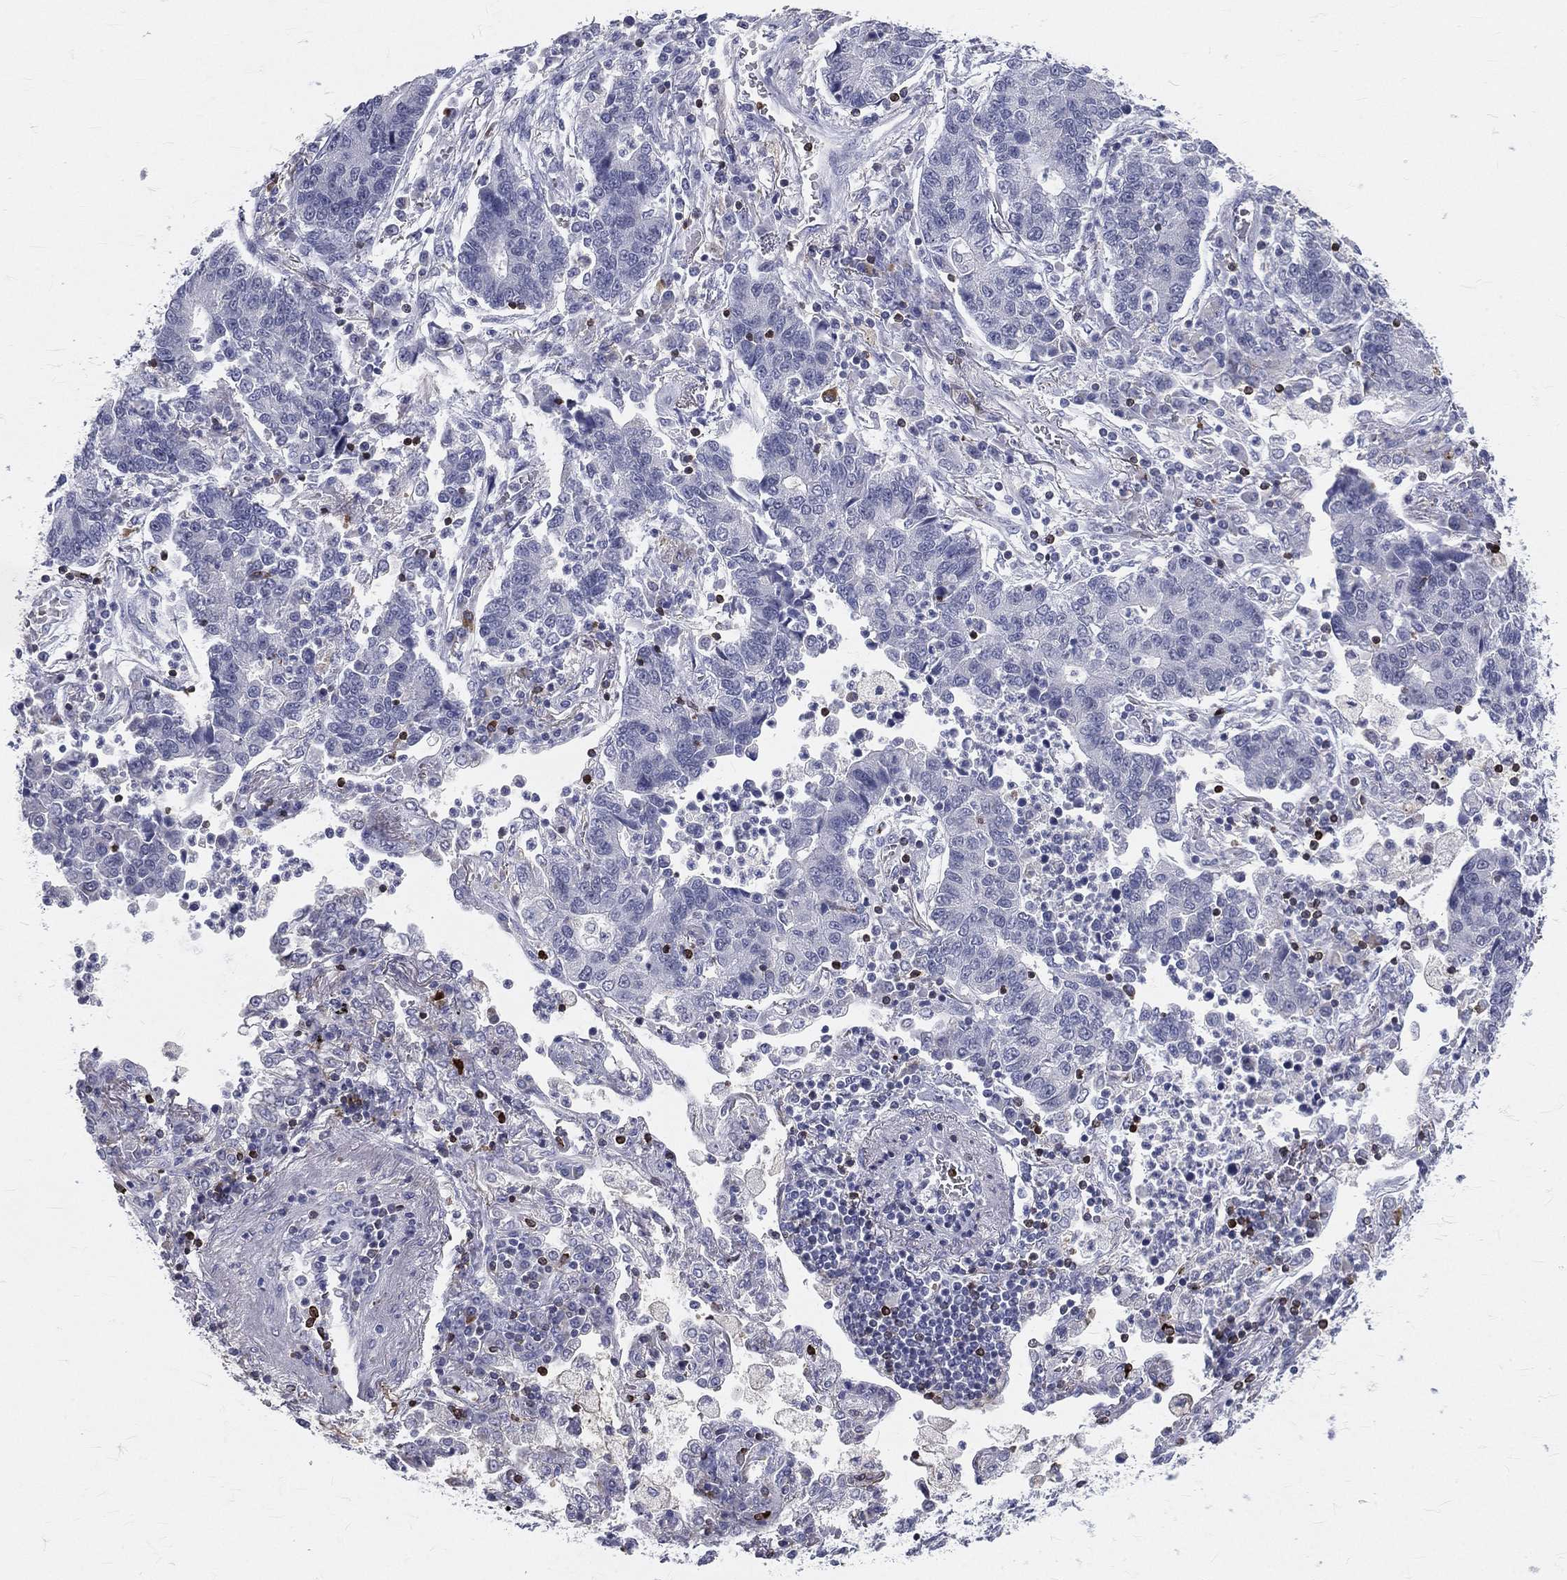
{"staining": {"intensity": "negative", "quantity": "none", "location": "none"}, "tissue": "lung cancer", "cell_type": "Tumor cells", "image_type": "cancer", "snomed": [{"axis": "morphology", "description": "Adenocarcinoma, NOS"}, {"axis": "topography", "description": "Lung"}], "caption": "High magnification brightfield microscopy of lung cancer stained with DAB (3,3'-diaminobenzidine) (brown) and counterstained with hematoxylin (blue): tumor cells show no significant expression. (IHC, brightfield microscopy, high magnification).", "gene": "CTSW", "patient": {"sex": "female", "age": 57}}